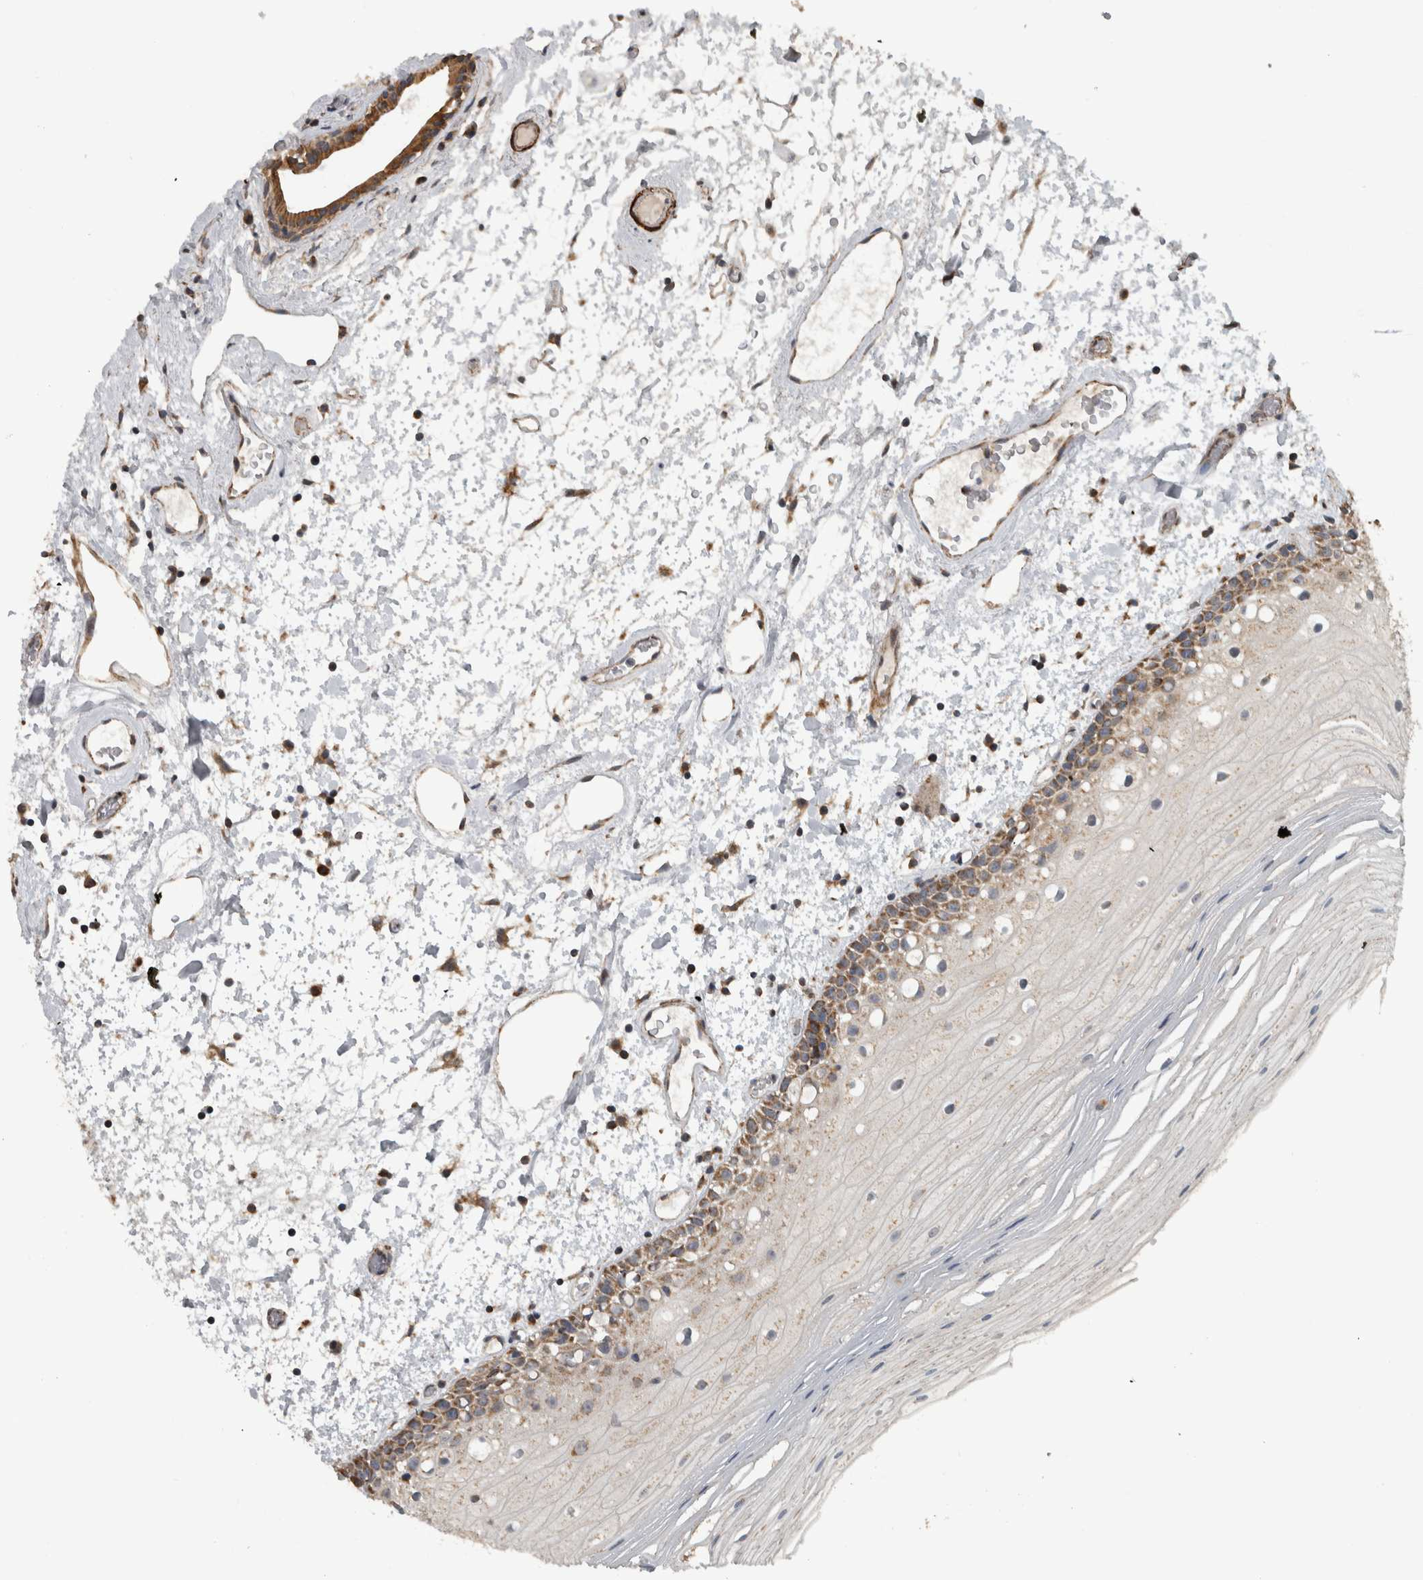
{"staining": {"intensity": "moderate", "quantity": ">75%", "location": "cytoplasmic/membranous"}, "tissue": "oral mucosa", "cell_type": "Squamous epithelial cells", "image_type": "normal", "snomed": [{"axis": "morphology", "description": "Normal tissue, NOS"}, {"axis": "topography", "description": "Oral tissue"}], "caption": "A medium amount of moderate cytoplasmic/membranous positivity is present in about >75% of squamous epithelial cells in normal oral mucosa. Nuclei are stained in blue.", "gene": "ARMC1", "patient": {"sex": "male", "age": 52}}